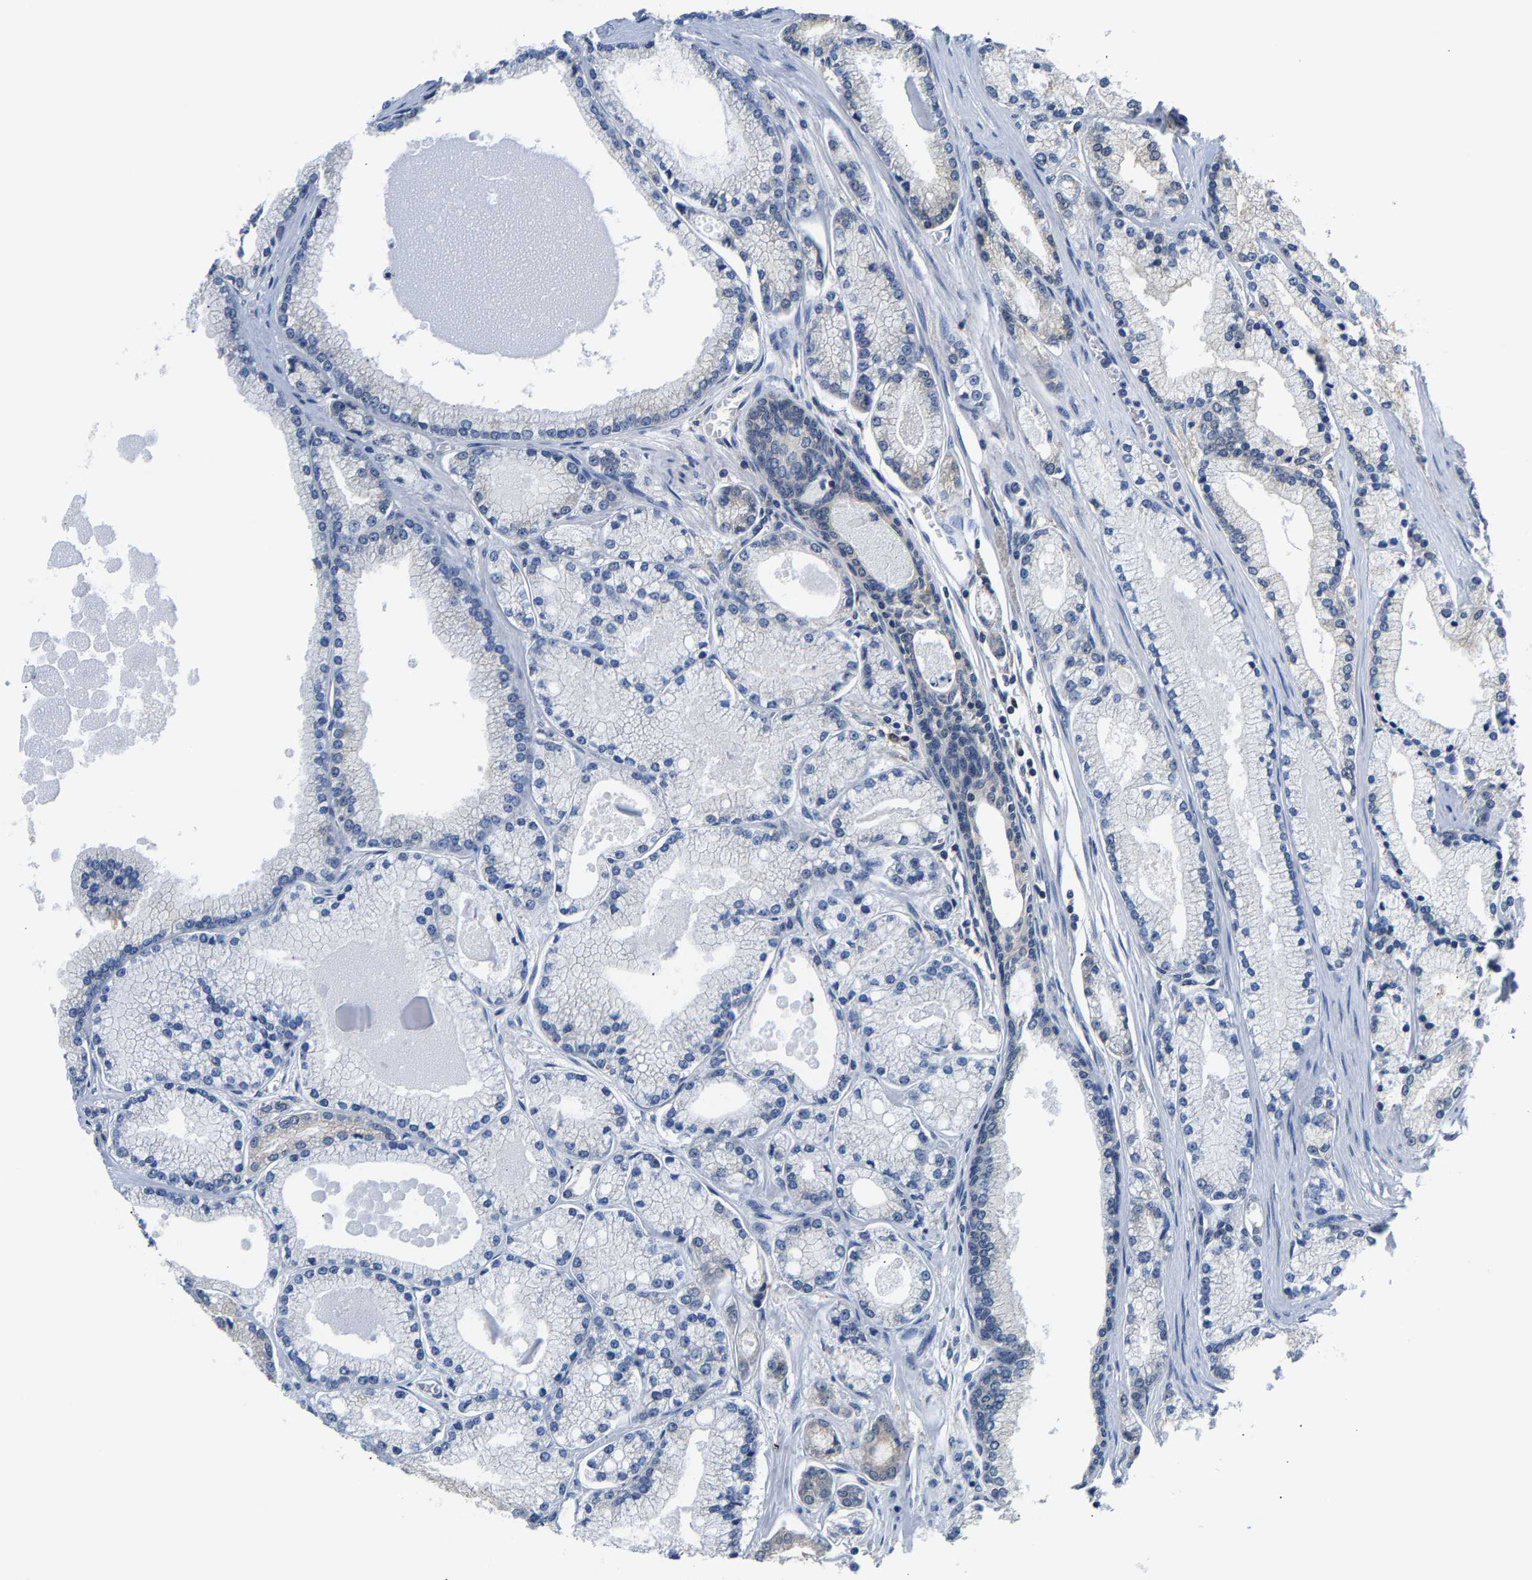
{"staining": {"intensity": "moderate", "quantity": ">75%", "location": "cytoplasmic/membranous"}, "tissue": "prostate cancer", "cell_type": "Tumor cells", "image_type": "cancer", "snomed": [{"axis": "morphology", "description": "Adenocarcinoma, High grade"}, {"axis": "topography", "description": "Prostate"}], "caption": "DAB immunohistochemical staining of human prostate adenocarcinoma (high-grade) reveals moderate cytoplasmic/membranous protein positivity in approximately >75% of tumor cells.", "gene": "ARHGEF12", "patient": {"sex": "male", "age": 71}}